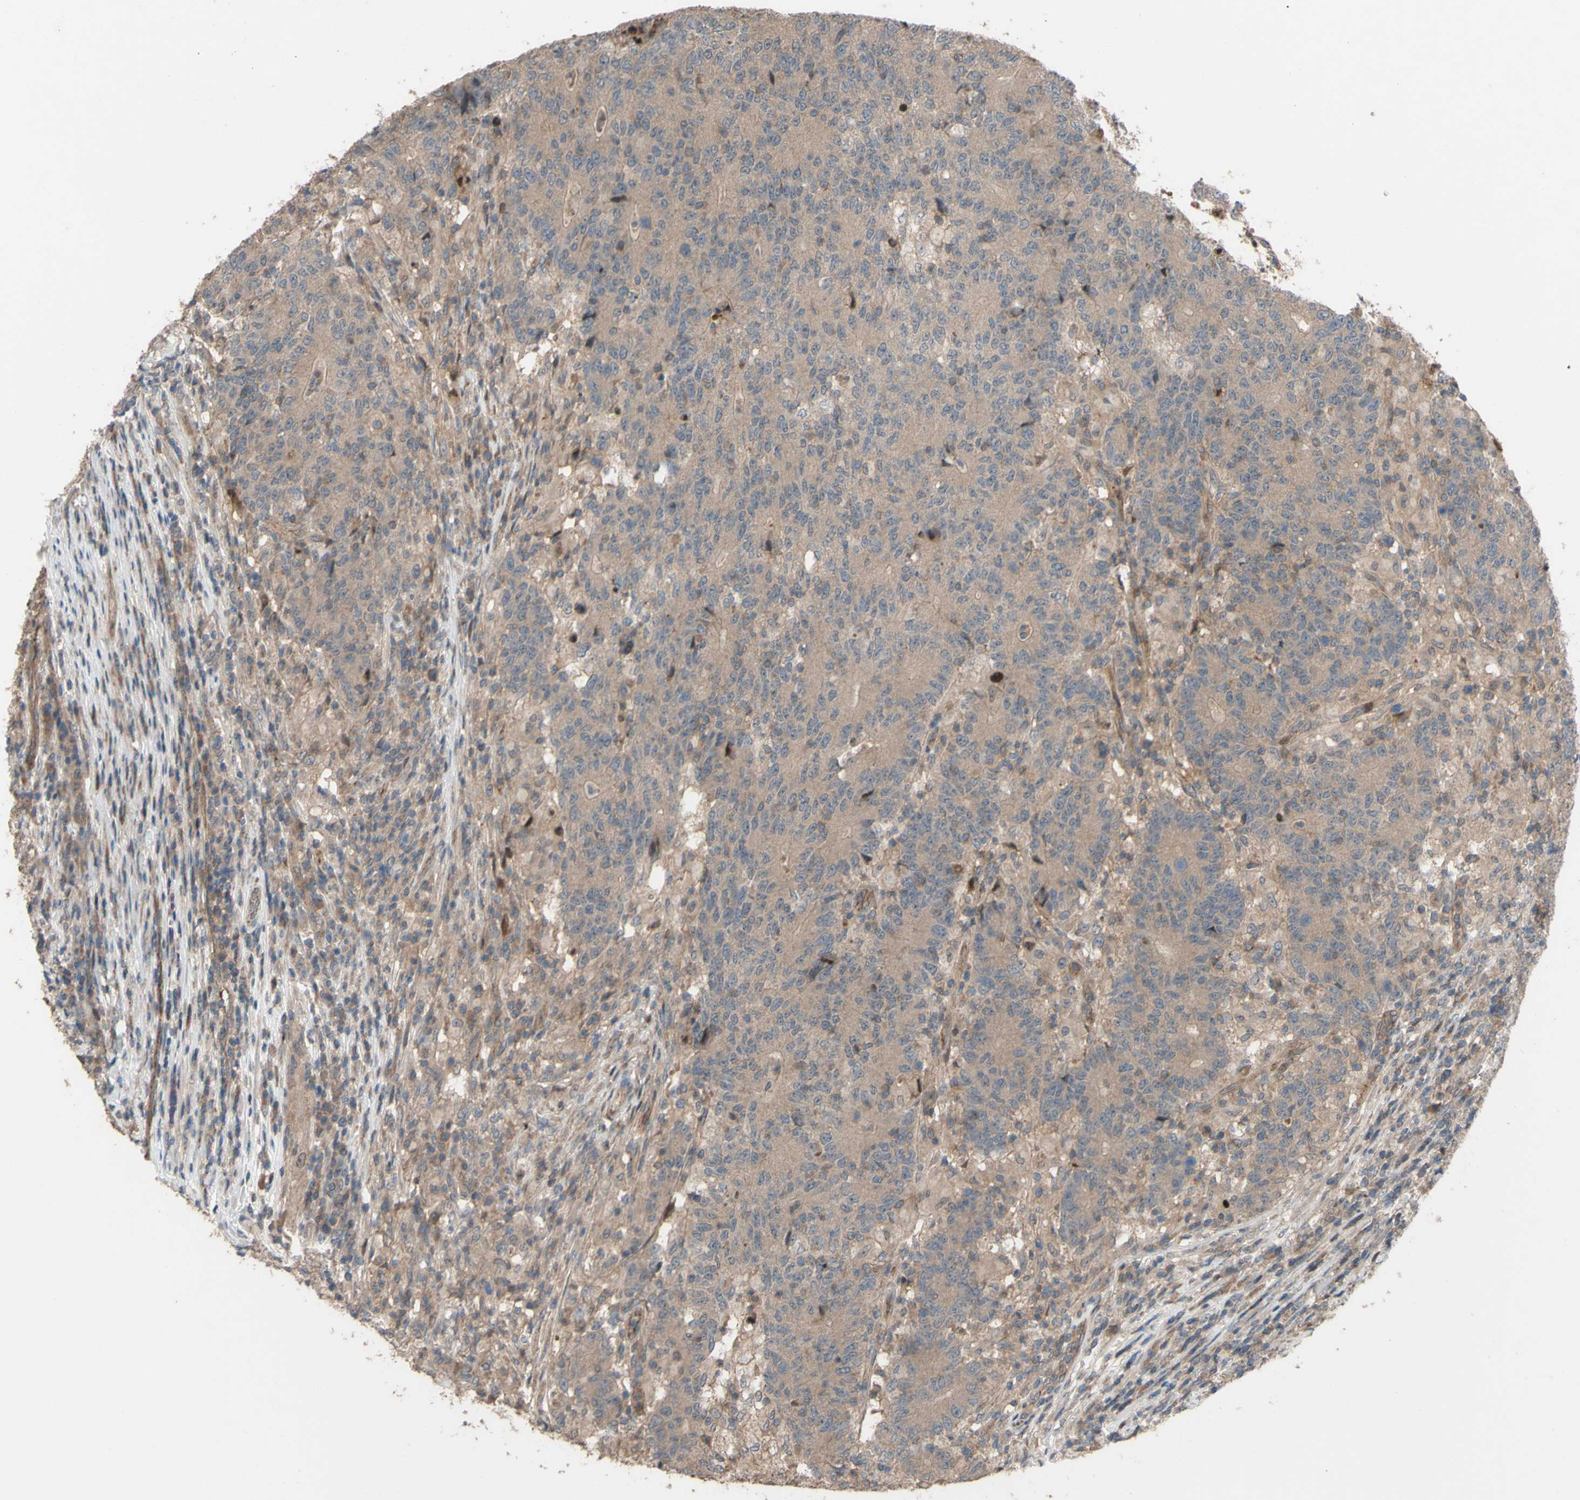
{"staining": {"intensity": "moderate", "quantity": ">75%", "location": "cytoplasmic/membranous"}, "tissue": "colorectal cancer", "cell_type": "Tumor cells", "image_type": "cancer", "snomed": [{"axis": "morphology", "description": "Normal tissue, NOS"}, {"axis": "morphology", "description": "Adenocarcinoma, NOS"}, {"axis": "topography", "description": "Colon"}], "caption": "Immunohistochemistry of colorectal cancer (adenocarcinoma) displays medium levels of moderate cytoplasmic/membranous positivity in approximately >75% of tumor cells.", "gene": "SHROOM4", "patient": {"sex": "female", "age": 75}}